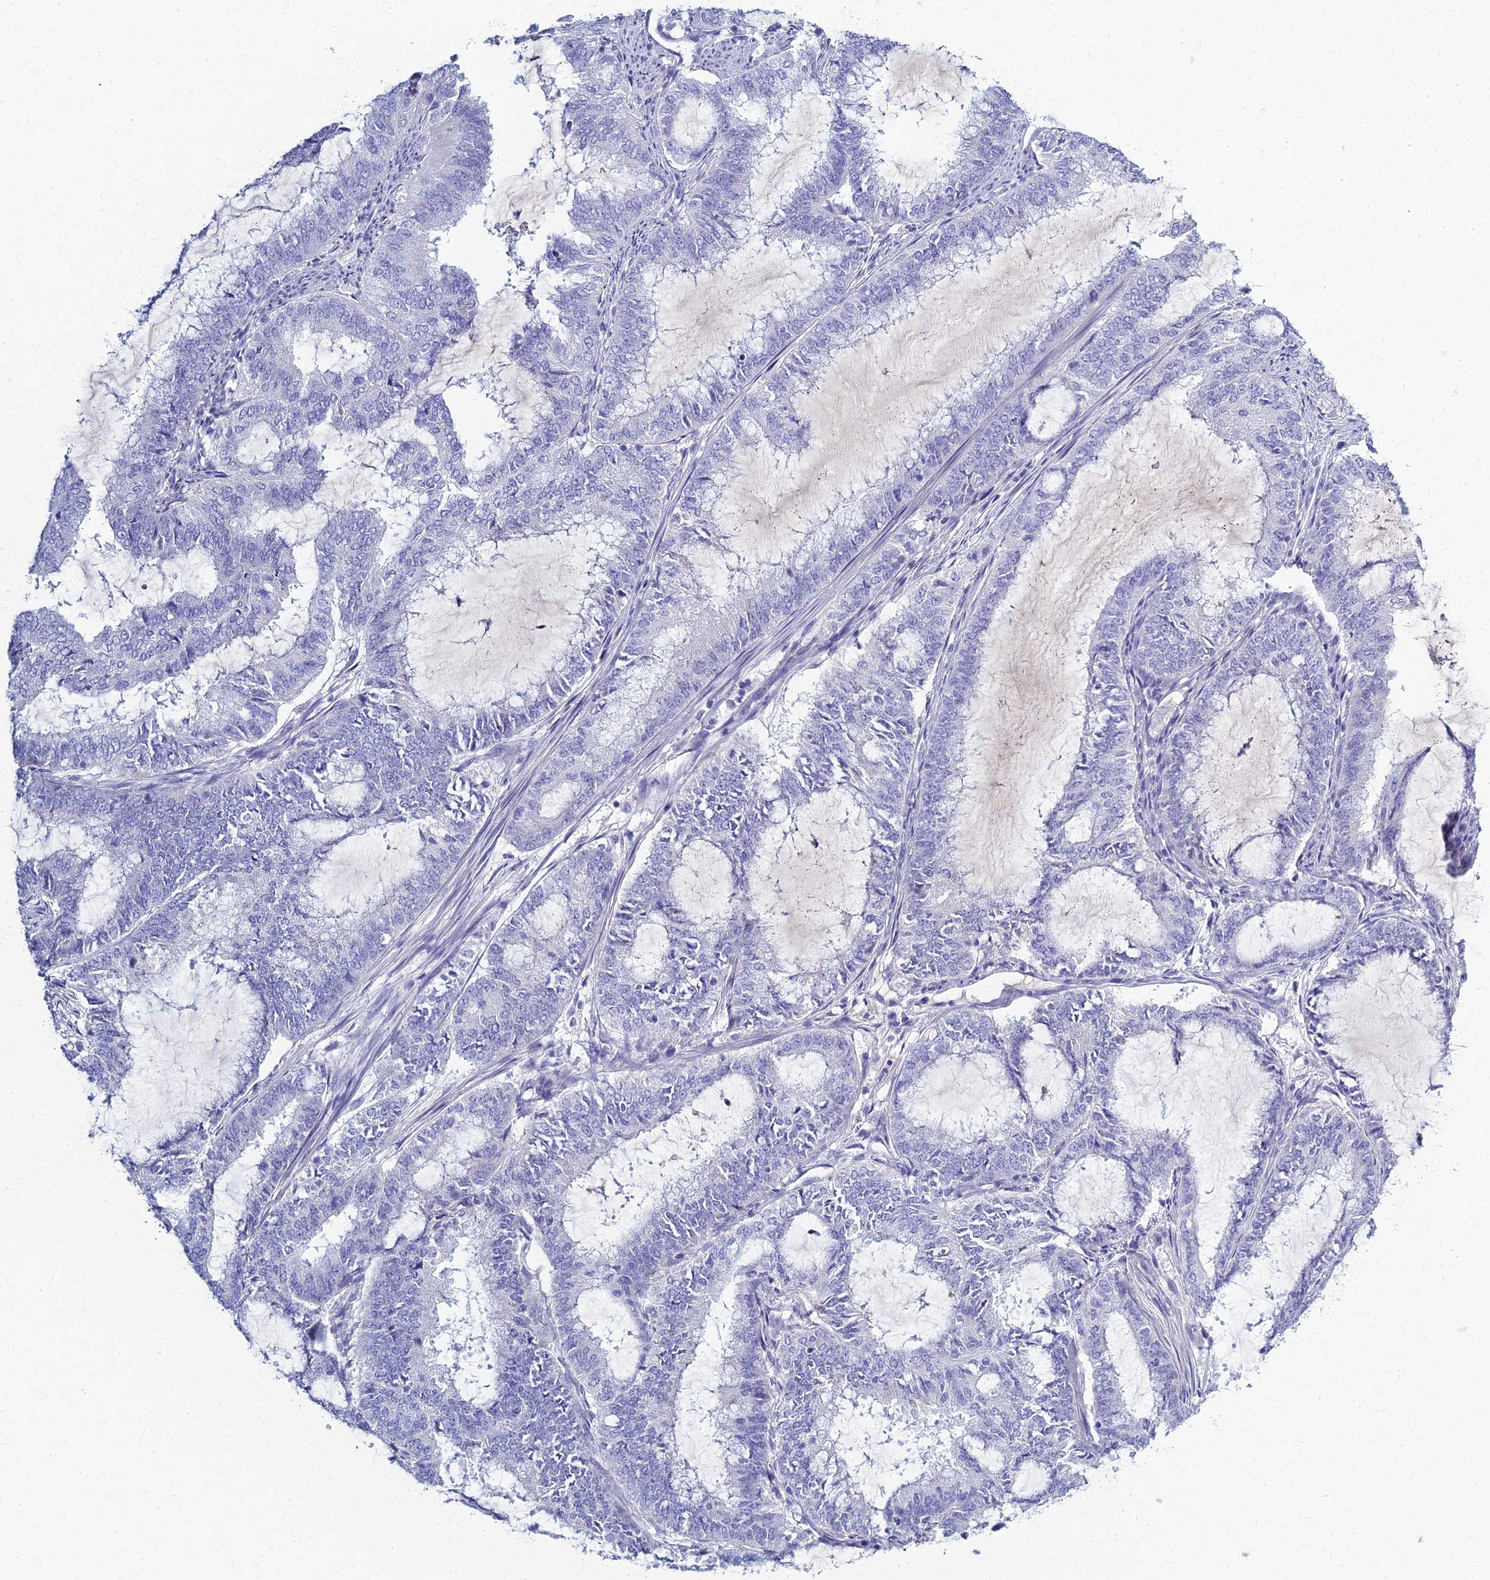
{"staining": {"intensity": "negative", "quantity": "none", "location": "none"}, "tissue": "endometrial cancer", "cell_type": "Tumor cells", "image_type": "cancer", "snomed": [{"axis": "morphology", "description": "Adenocarcinoma, NOS"}, {"axis": "topography", "description": "Endometrium"}], "caption": "Immunohistochemistry (IHC) histopathology image of neoplastic tissue: human adenocarcinoma (endometrial) stained with DAB (3,3'-diaminobenzidine) demonstrates no significant protein expression in tumor cells.", "gene": "MUC13", "patient": {"sex": "female", "age": 51}}